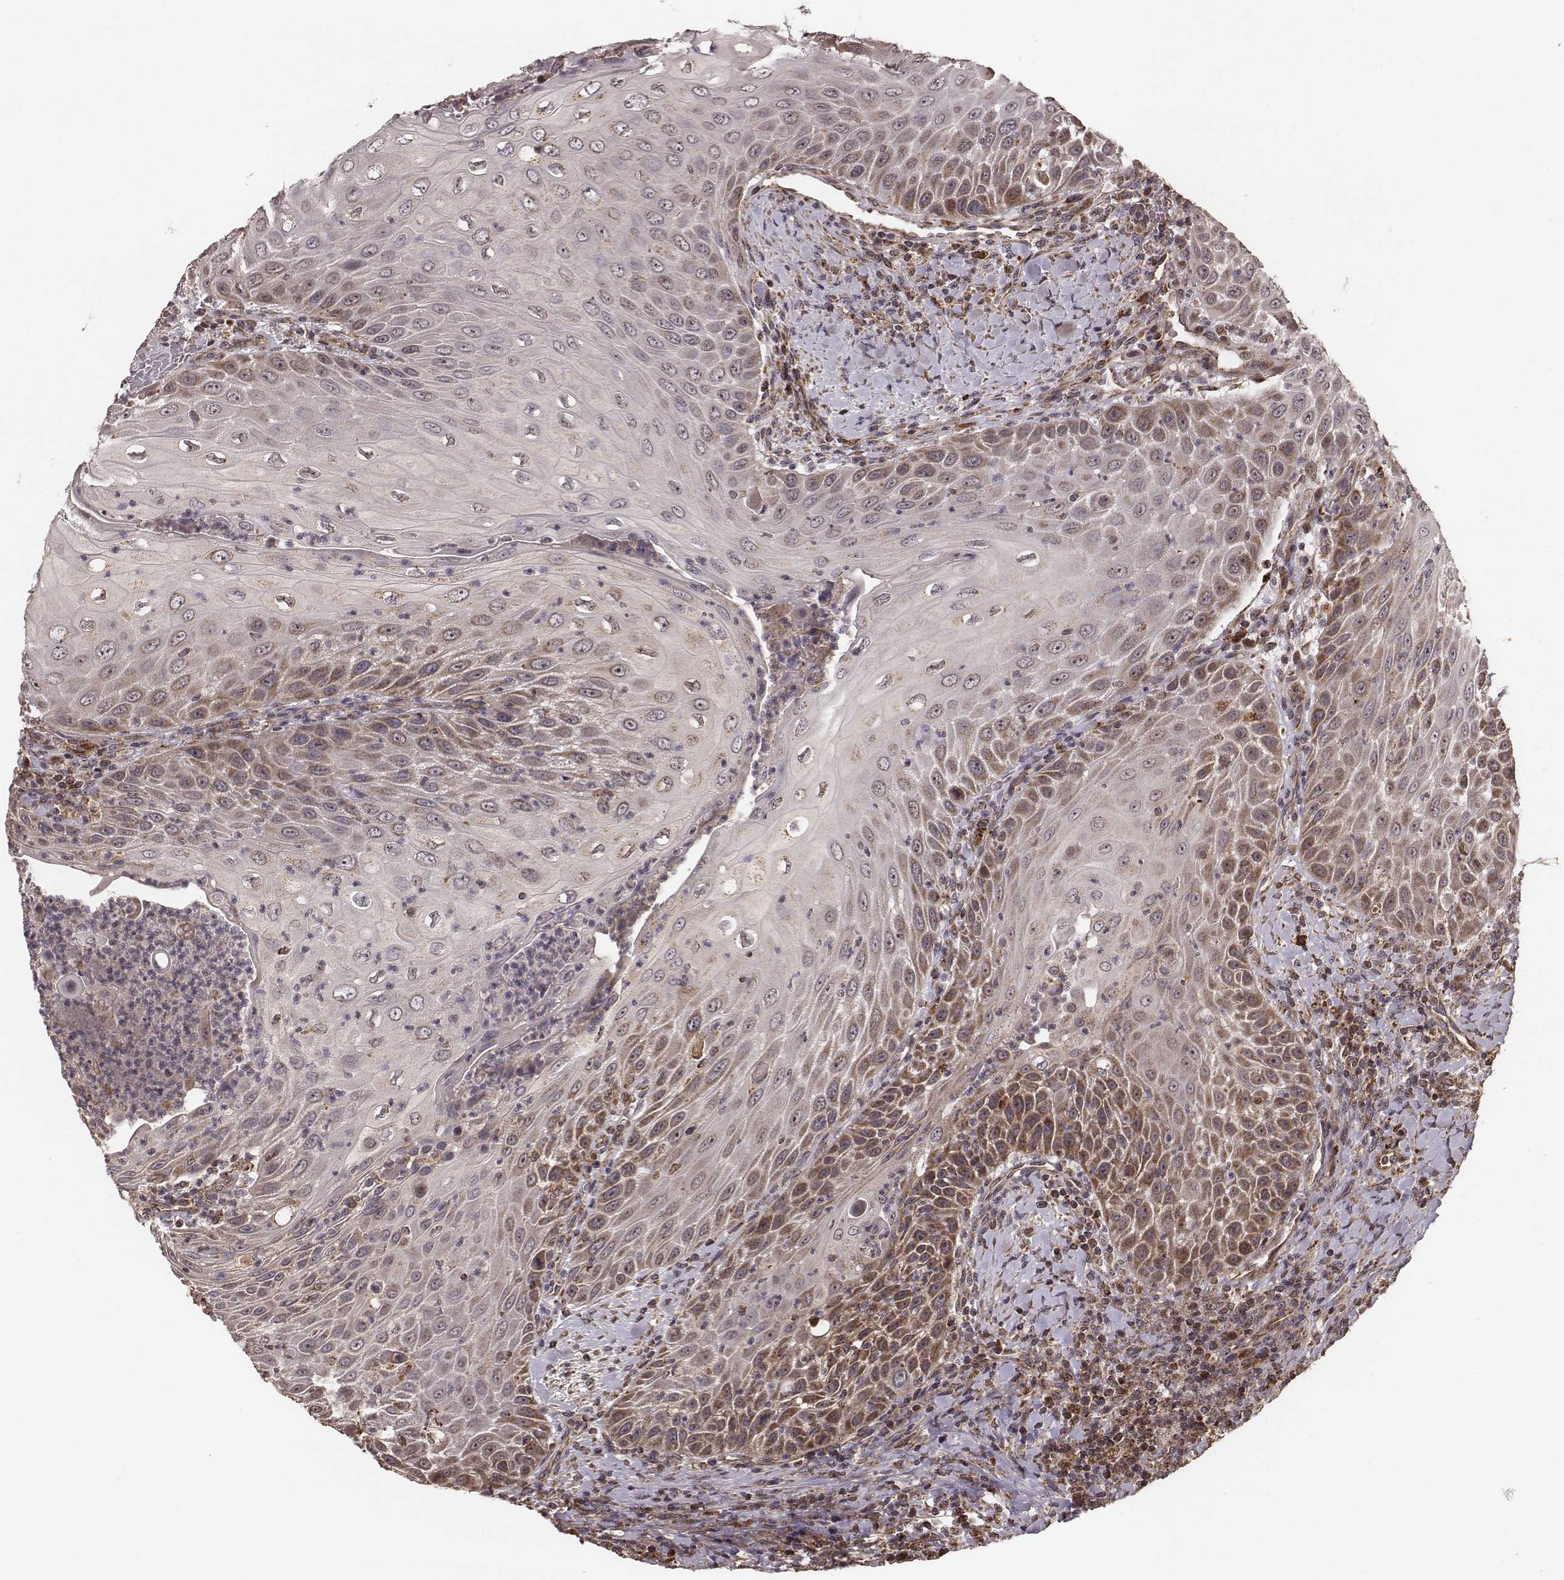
{"staining": {"intensity": "moderate", "quantity": ">75%", "location": "cytoplasmic/membranous"}, "tissue": "head and neck cancer", "cell_type": "Tumor cells", "image_type": "cancer", "snomed": [{"axis": "morphology", "description": "Squamous cell carcinoma, NOS"}, {"axis": "topography", "description": "Head-Neck"}], "caption": "Immunohistochemical staining of human head and neck squamous cell carcinoma shows medium levels of moderate cytoplasmic/membranous expression in approximately >75% of tumor cells.", "gene": "ZDHHC21", "patient": {"sex": "male", "age": 69}}